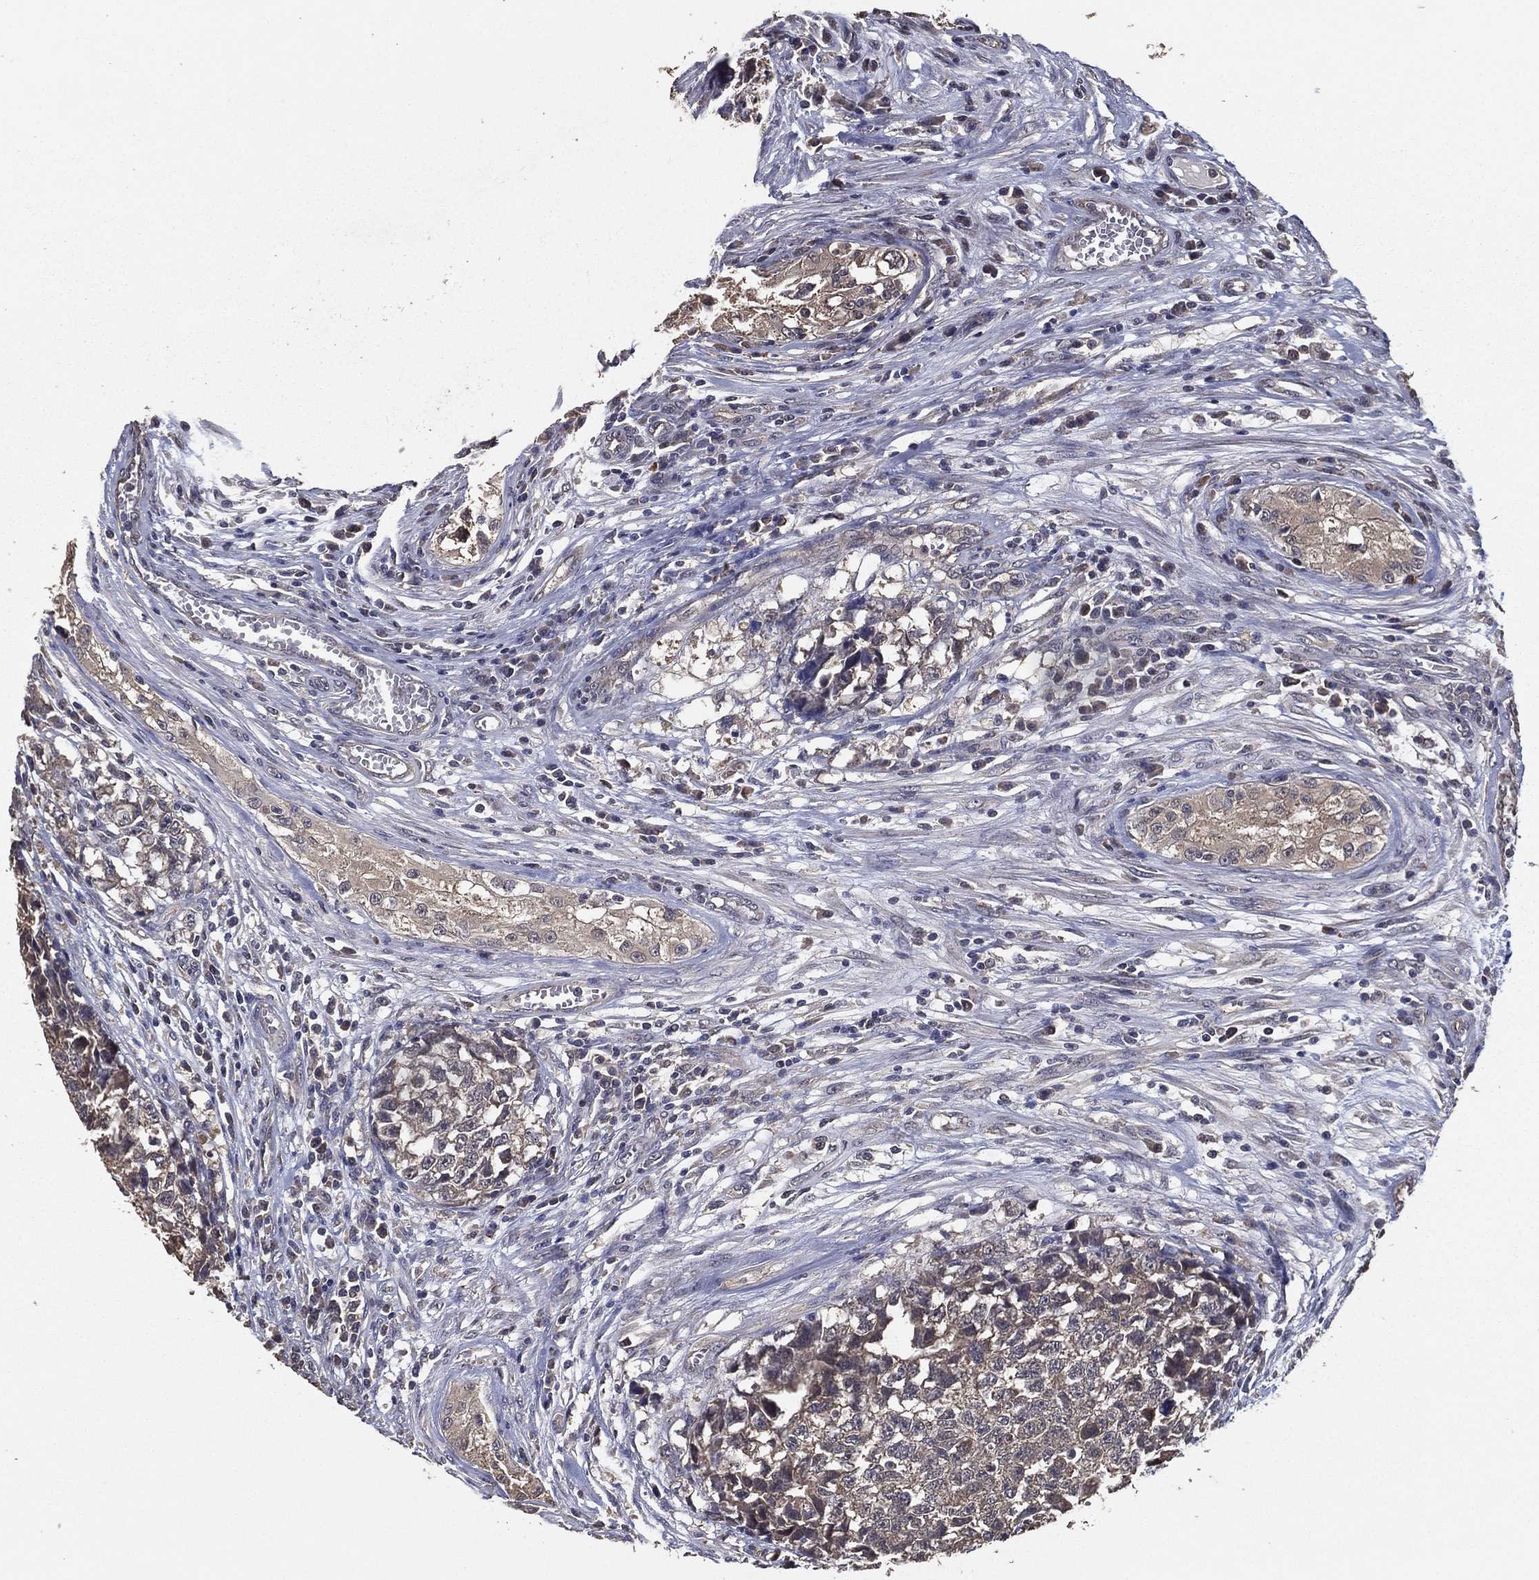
{"staining": {"intensity": "weak", "quantity": "25%-75%", "location": "cytoplasmic/membranous"}, "tissue": "testis cancer", "cell_type": "Tumor cells", "image_type": "cancer", "snomed": [{"axis": "morphology", "description": "Seminoma, NOS"}, {"axis": "morphology", "description": "Carcinoma, Embryonal, NOS"}, {"axis": "topography", "description": "Testis"}], "caption": "There is low levels of weak cytoplasmic/membranous positivity in tumor cells of seminoma (testis), as demonstrated by immunohistochemical staining (brown color).", "gene": "PCNT", "patient": {"sex": "male", "age": 22}}